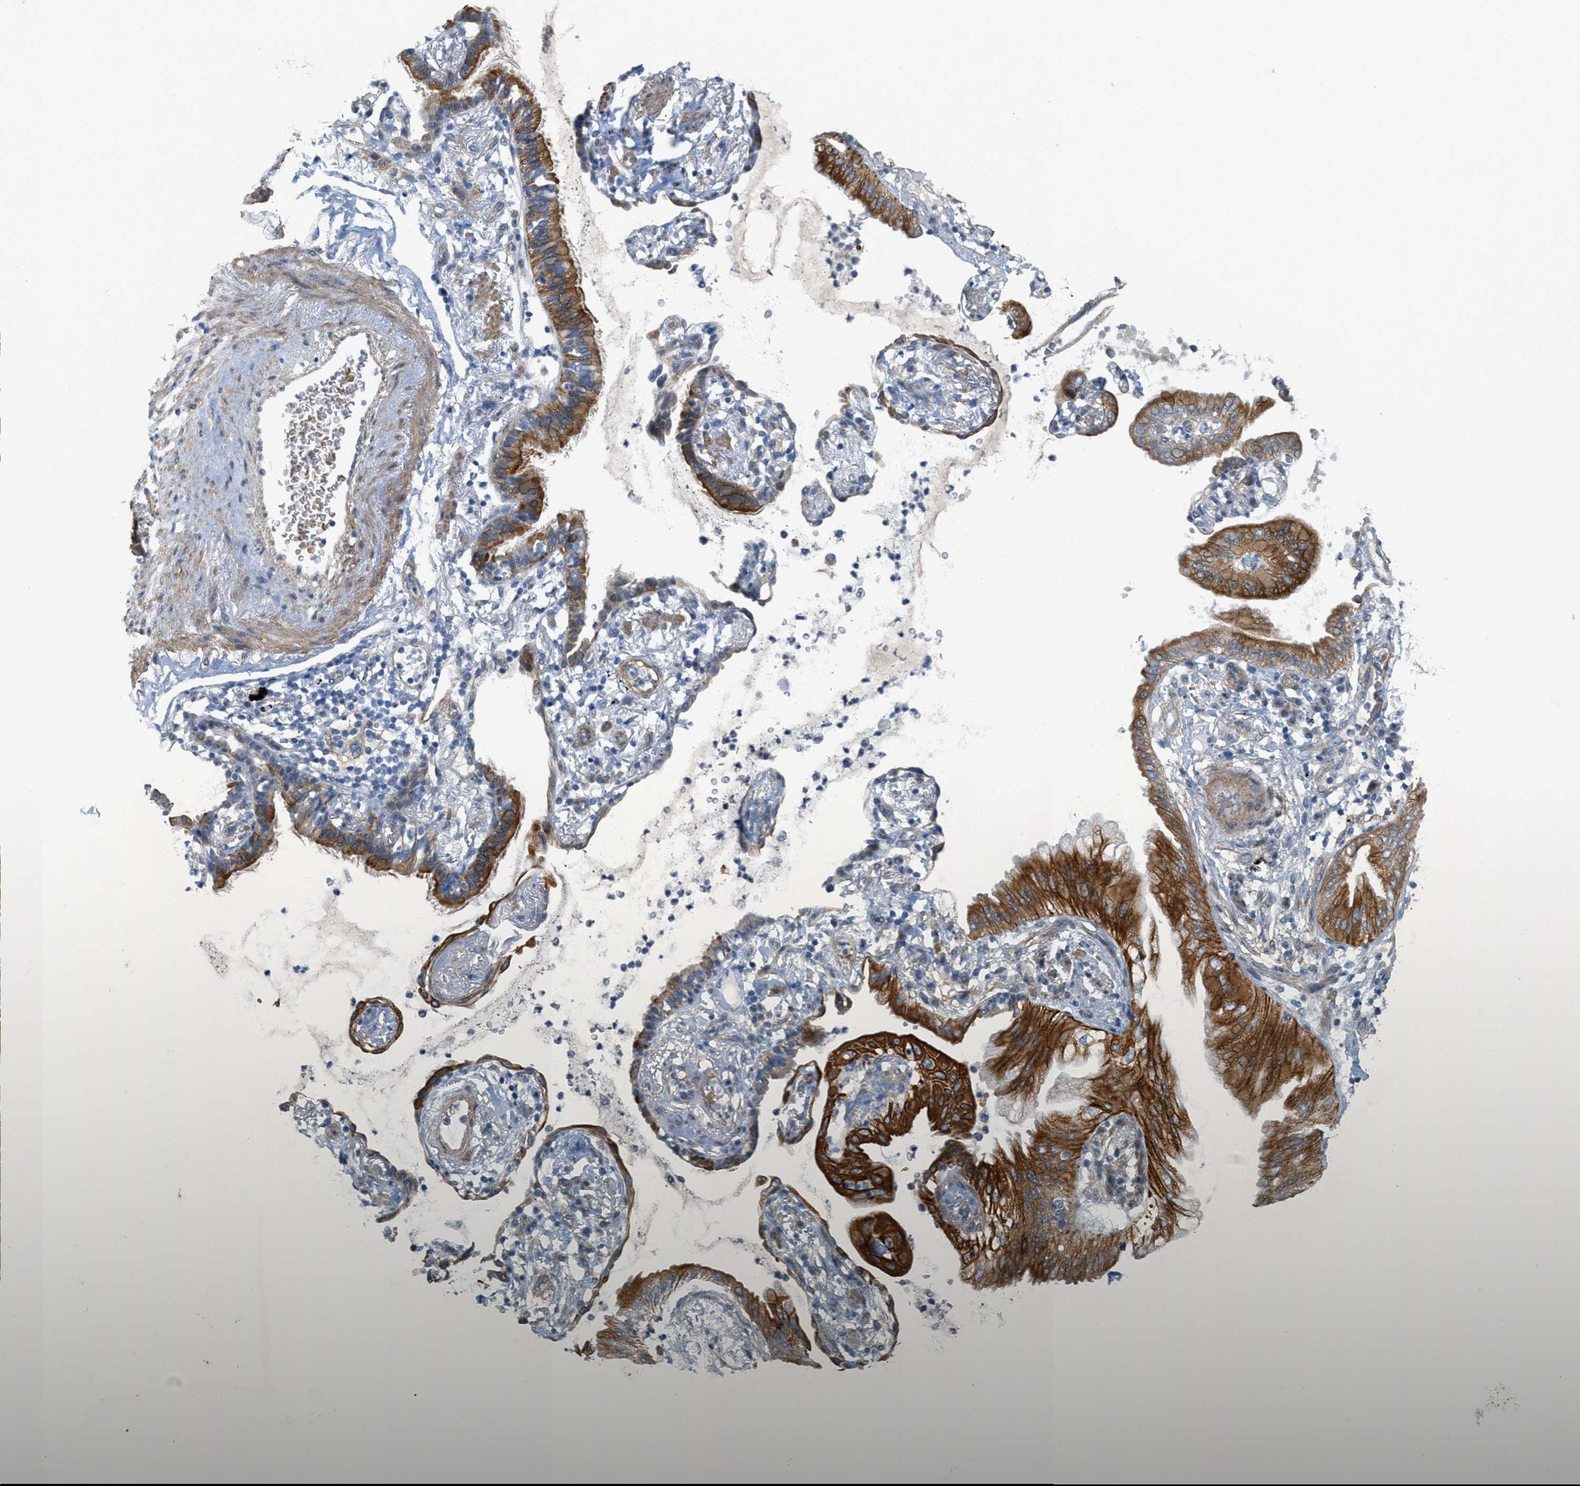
{"staining": {"intensity": "strong", "quantity": ">75%", "location": "cytoplasmic/membranous"}, "tissue": "lung cancer", "cell_type": "Tumor cells", "image_type": "cancer", "snomed": [{"axis": "morphology", "description": "Normal tissue, NOS"}, {"axis": "morphology", "description": "Adenocarcinoma, NOS"}, {"axis": "topography", "description": "Bronchus"}, {"axis": "topography", "description": "Lung"}], "caption": "Protein staining of lung adenocarcinoma tissue shows strong cytoplasmic/membranous expression in about >75% of tumor cells. (brown staining indicates protein expression, while blue staining denotes nuclei).", "gene": "MRS2", "patient": {"sex": "female", "age": 70}}